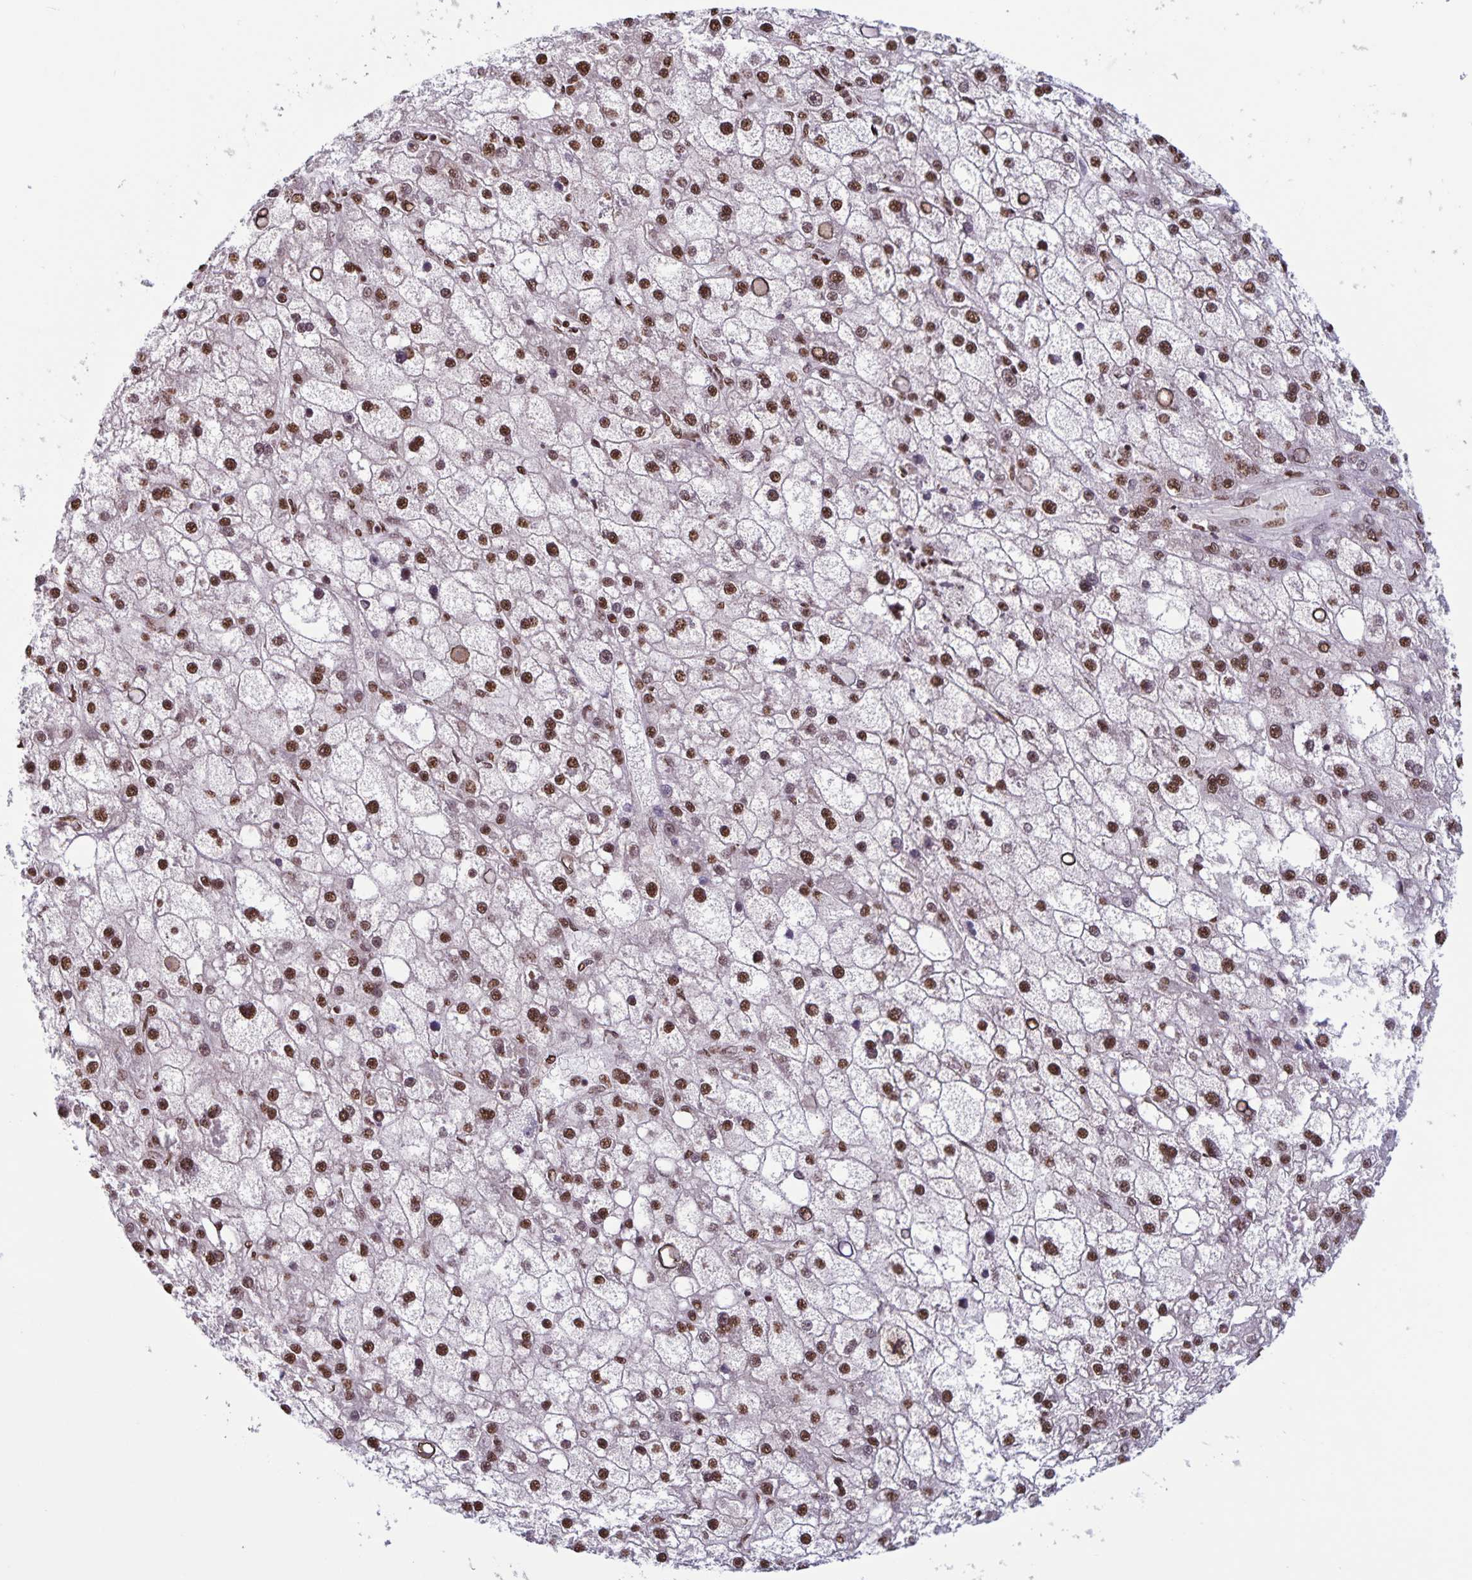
{"staining": {"intensity": "strong", "quantity": ">75%", "location": "nuclear"}, "tissue": "liver cancer", "cell_type": "Tumor cells", "image_type": "cancer", "snomed": [{"axis": "morphology", "description": "Carcinoma, Hepatocellular, NOS"}, {"axis": "topography", "description": "Liver"}], "caption": "The image displays immunohistochemical staining of liver hepatocellular carcinoma. There is strong nuclear positivity is seen in approximately >75% of tumor cells.", "gene": "DUT", "patient": {"sex": "male", "age": 67}}